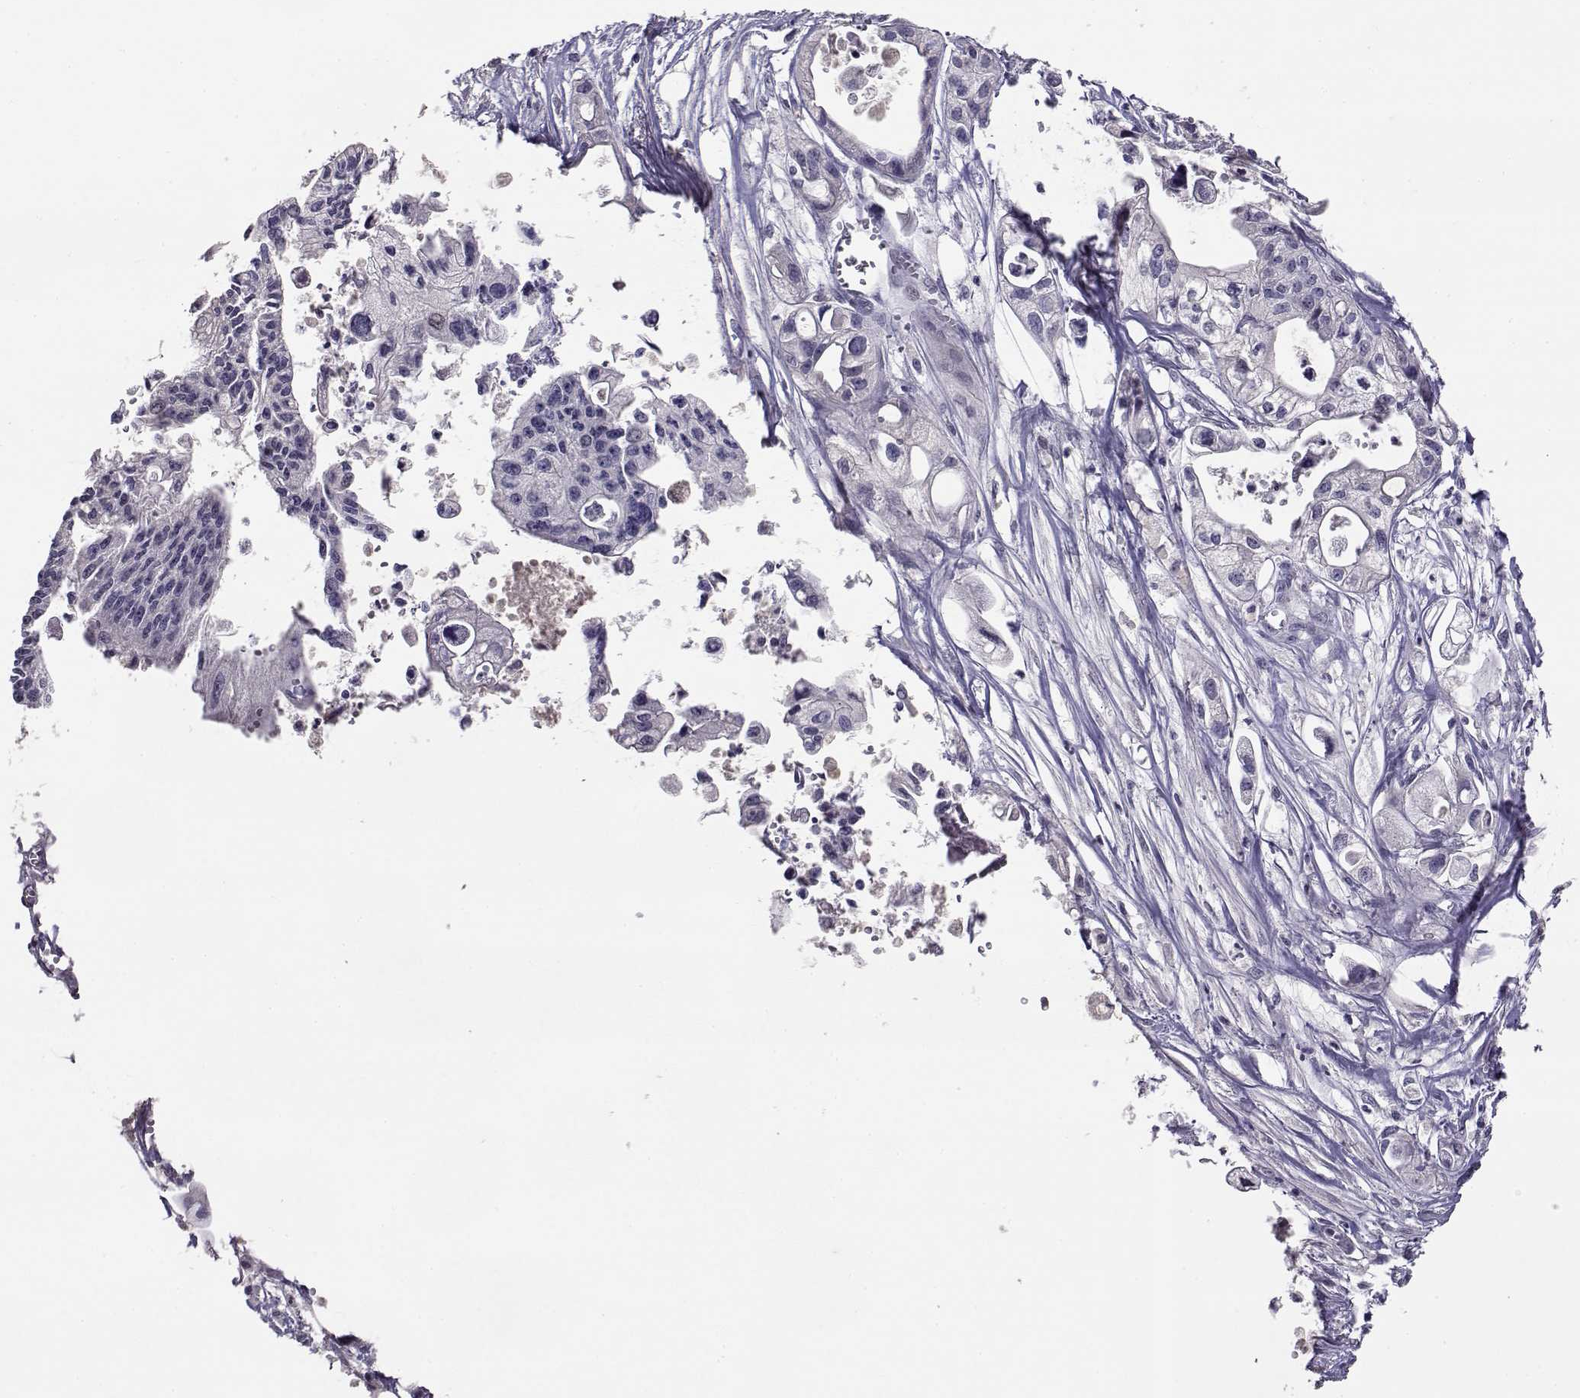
{"staining": {"intensity": "negative", "quantity": "none", "location": "none"}, "tissue": "pancreatic cancer", "cell_type": "Tumor cells", "image_type": "cancer", "snomed": [{"axis": "morphology", "description": "Adenocarcinoma, NOS"}, {"axis": "topography", "description": "Pancreas"}], "caption": "Pancreatic adenocarcinoma was stained to show a protein in brown. There is no significant staining in tumor cells. (Stains: DAB (3,3'-diaminobenzidine) IHC with hematoxylin counter stain, Microscopy: brightfield microscopy at high magnification).", "gene": "RHOXF2", "patient": {"sex": "male", "age": 70}}